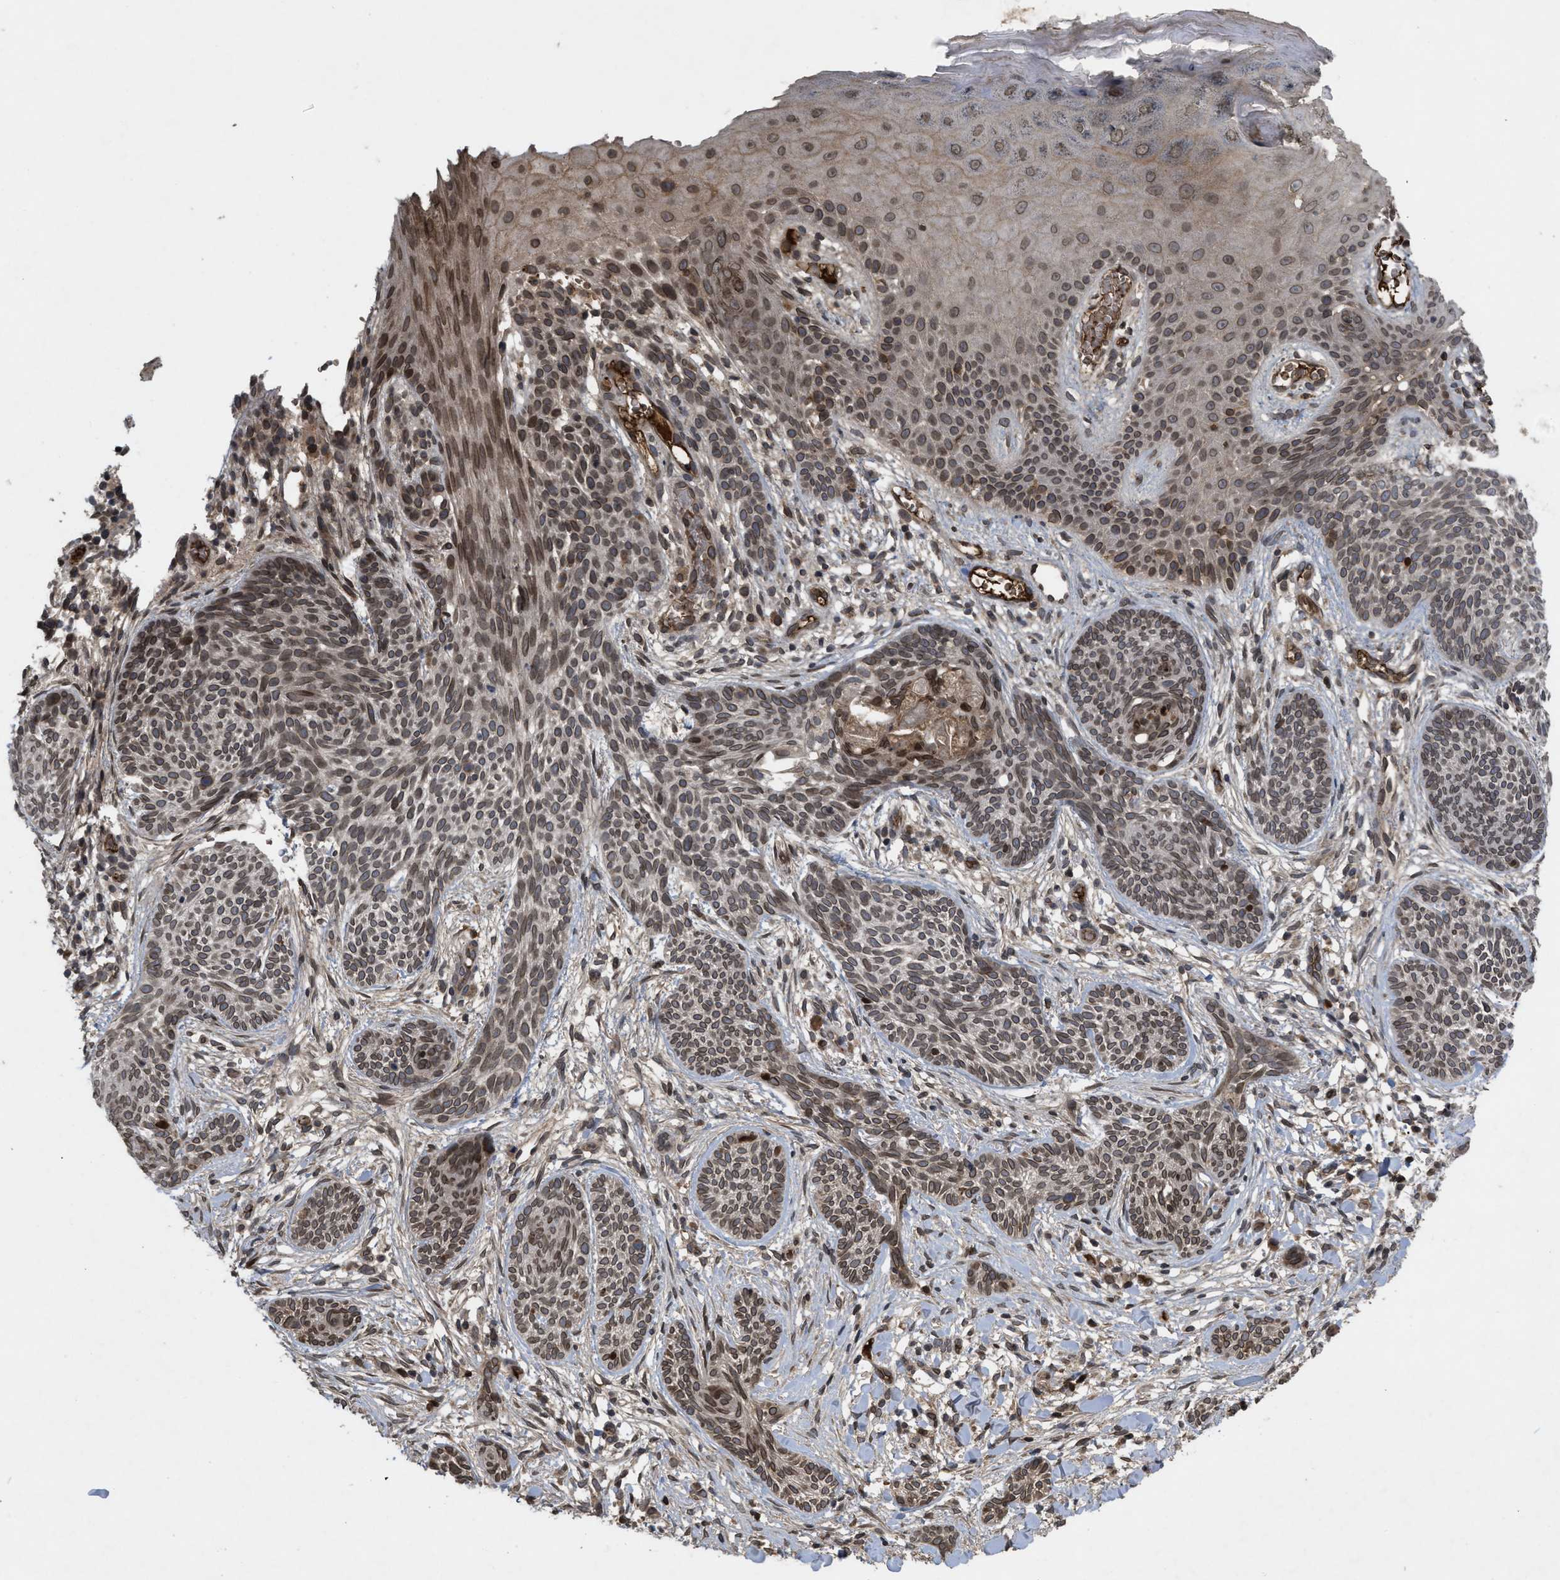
{"staining": {"intensity": "moderate", "quantity": ">75%", "location": "cytoplasmic/membranous,nuclear"}, "tissue": "skin cancer", "cell_type": "Tumor cells", "image_type": "cancer", "snomed": [{"axis": "morphology", "description": "Basal cell carcinoma"}, {"axis": "topography", "description": "Skin"}], "caption": "Human skin cancer stained with a protein marker exhibits moderate staining in tumor cells.", "gene": "CRY1", "patient": {"sex": "female", "age": 59}}